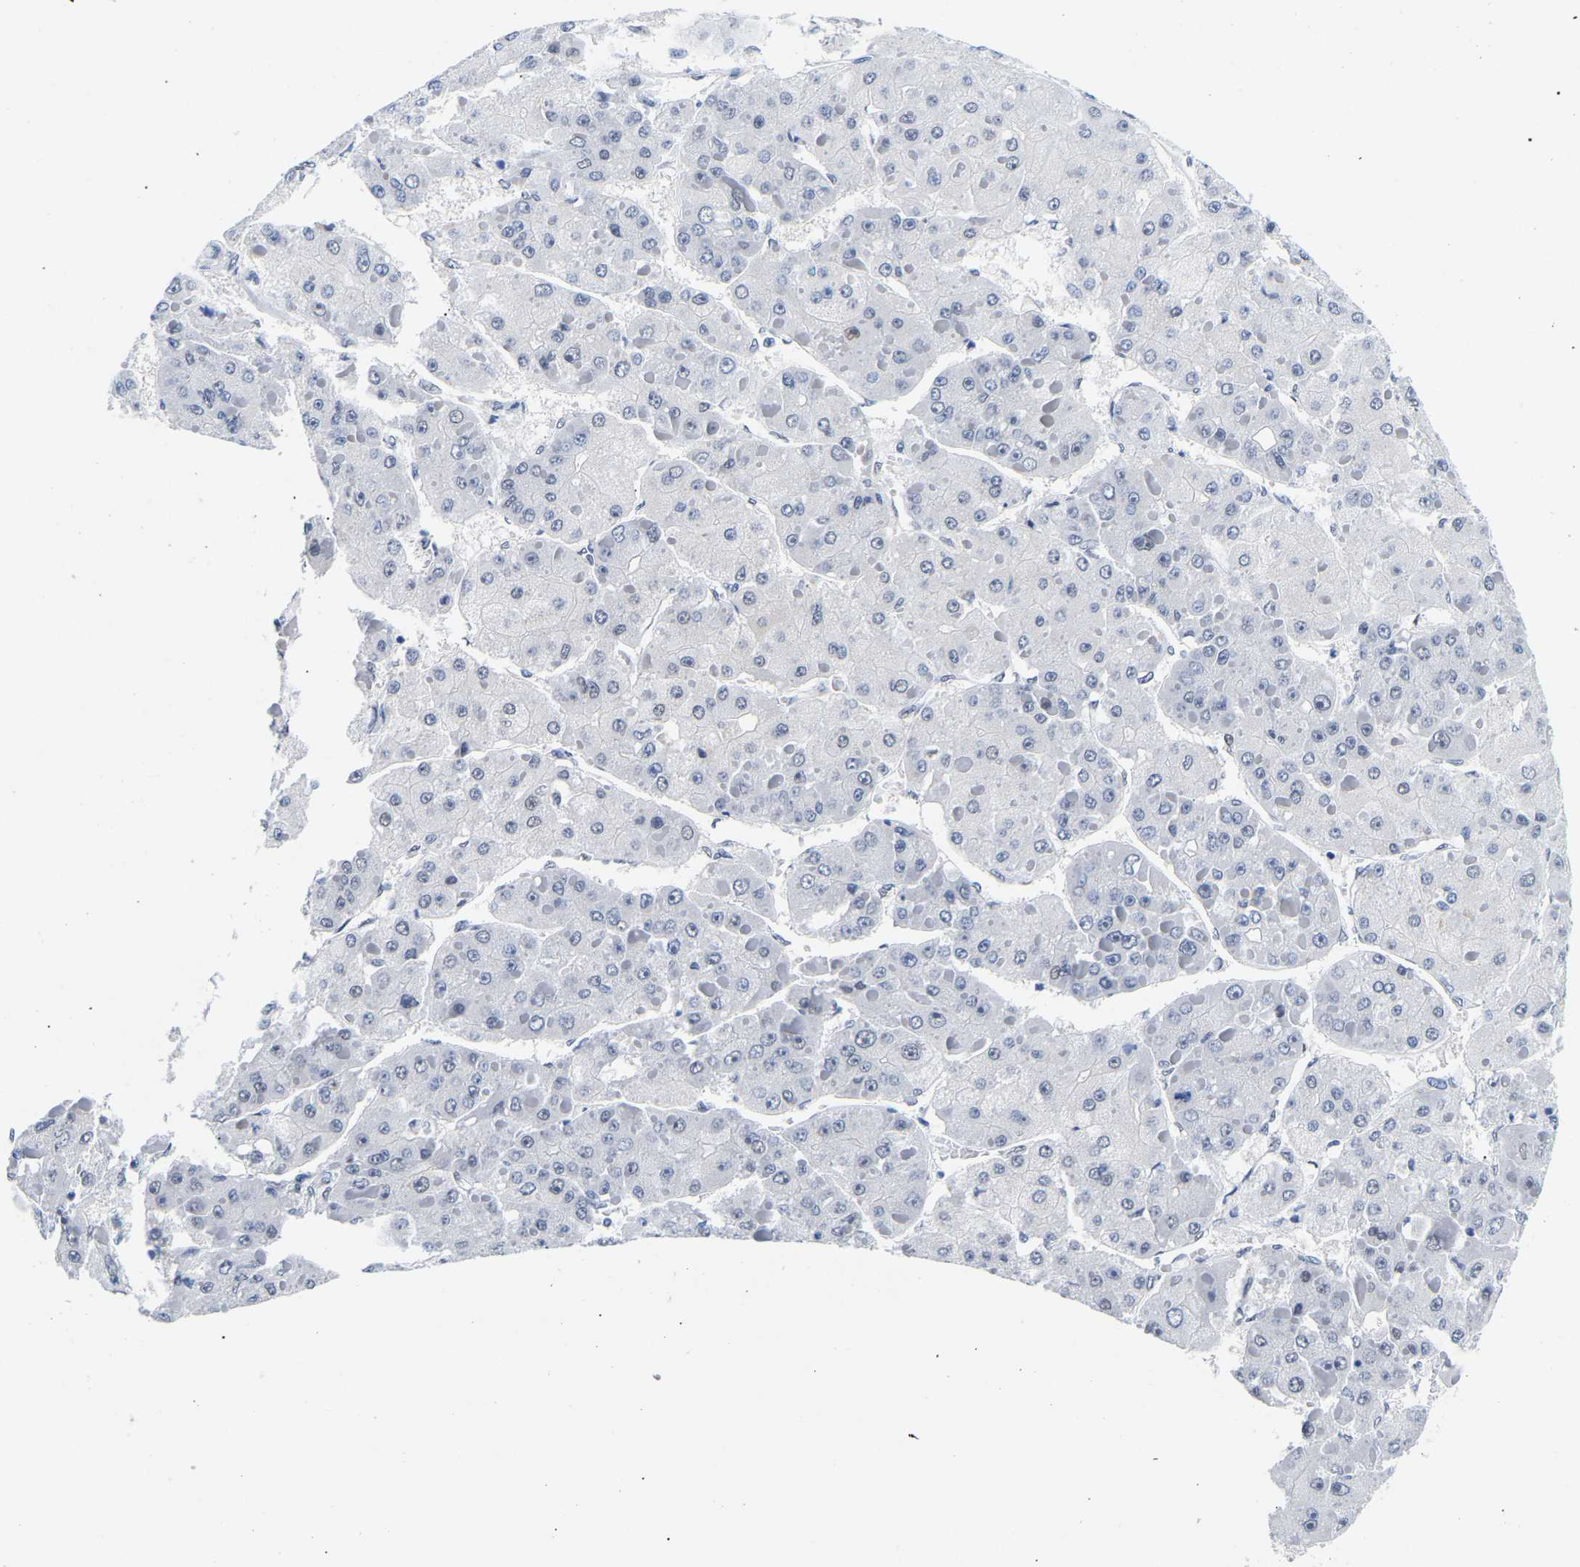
{"staining": {"intensity": "negative", "quantity": "none", "location": "none"}, "tissue": "liver cancer", "cell_type": "Tumor cells", "image_type": "cancer", "snomed": [{"axis": "morphology", "description": "Carcinoma, Hepatocellular, NOS"}, {"axis": "topography", "description": "Liver"}], "caption": "DAB immunohistochemical staining of human liver cancer reveals no significant staining in tumor cells. (DAB immunohistochemistry visualized using brightfield microscopy, high magnification).", "gene": "PTRHD1", "patient": {"sex": "female", "age": 73}}